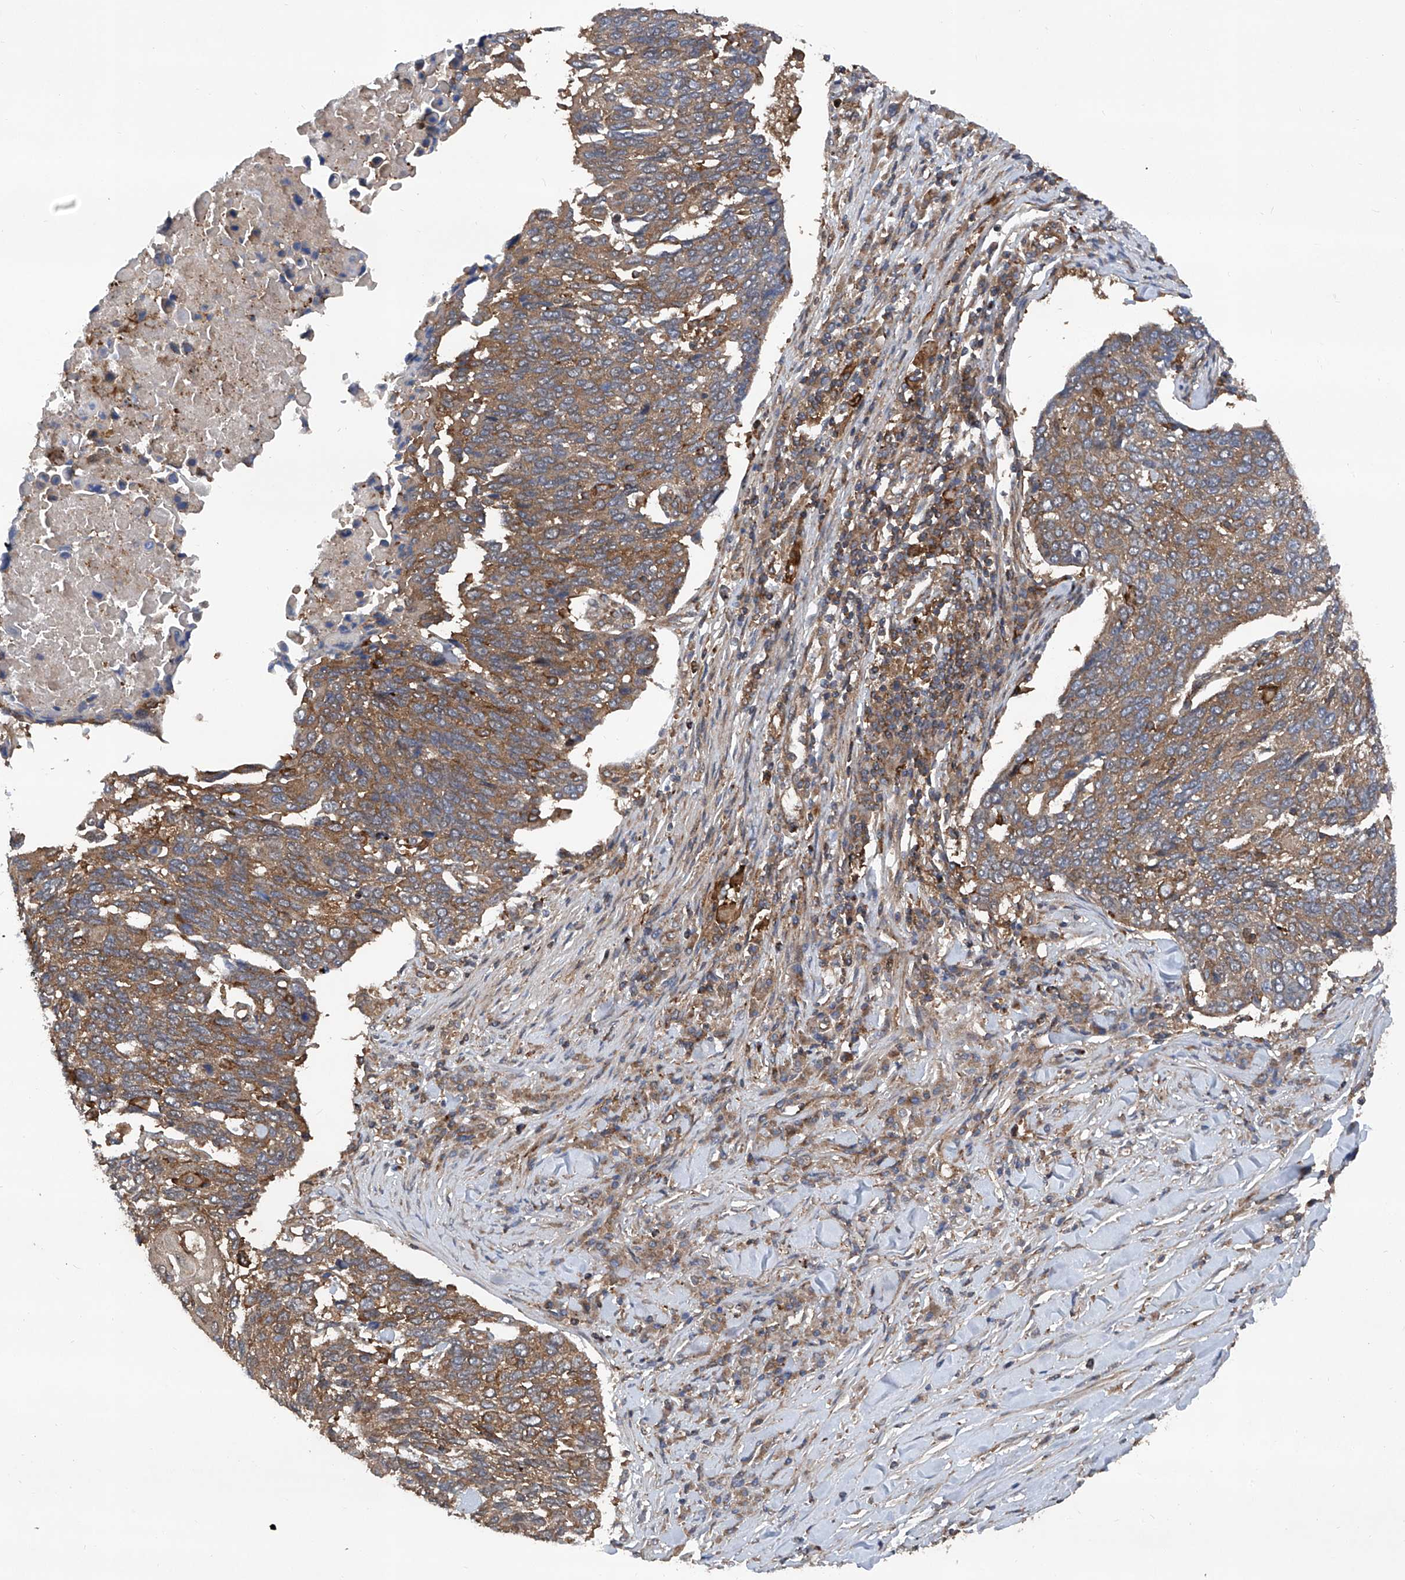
{"staining": {"intensity": "moderate", "quantity": ">75%", "location": "cytoplasmic/membranous"}, "tissue": "lung cancer", "cell_type": "Tumor cells", "image_type": "cancer", "snomed": [{"axis": "morphology", "description": "Squamous cell carcinoma, NOS"}, {"axis": "topography", "description": "Lung"}], "caption": "High-magnification brightfield microscopy of lung squamous cell carcinoma stained with DAB (brown) and counterstained with hematoxylin (blue). tumor cells exhibit moderate cytoplasmic/membranous positivity is identified in approximately>75% of cells.", "gene": "SMAP1", "patient": {"sex": "male", "age": 66}}